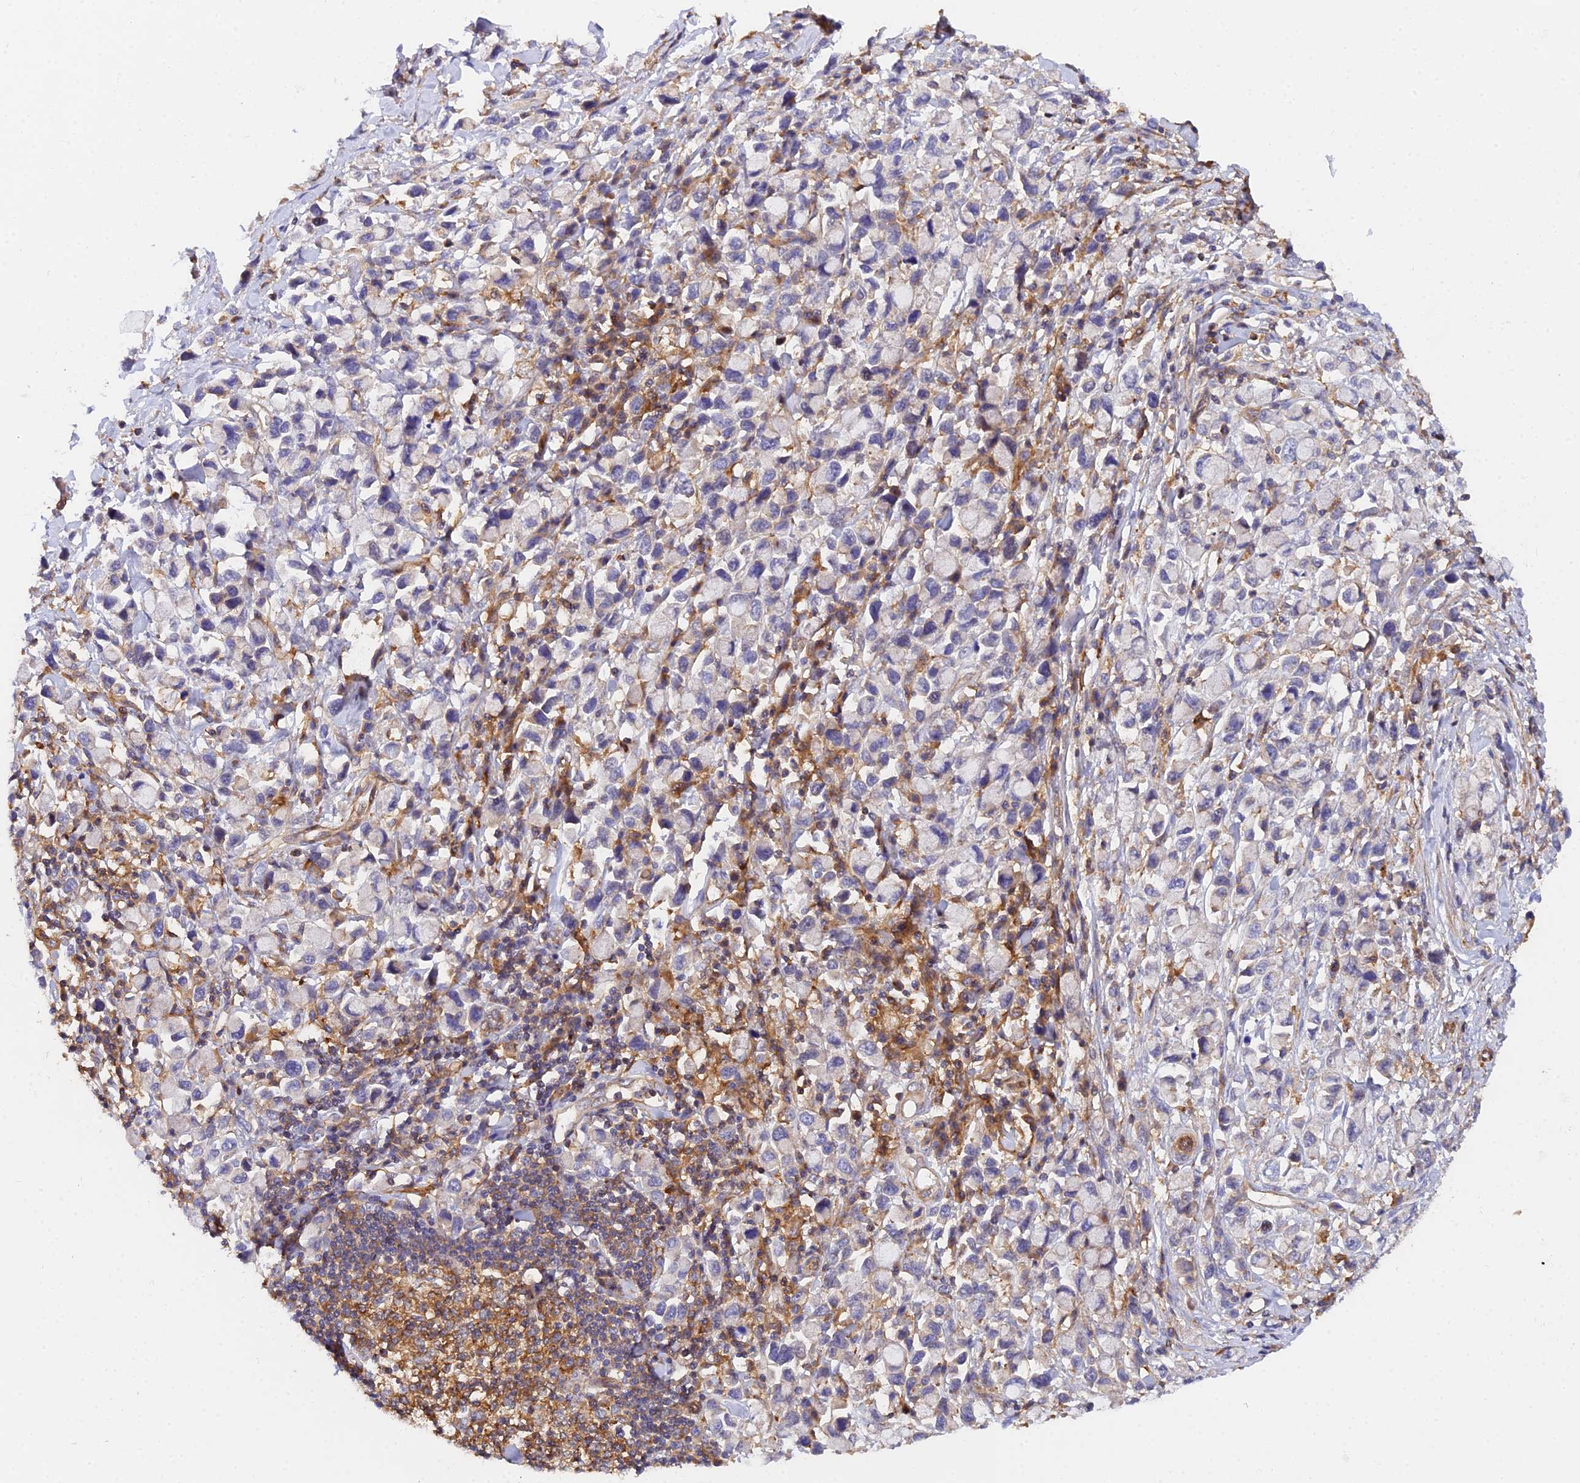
{"staining": {"intensity": "negative", "quantity": "none", "location": "none"}, "tissue": "stomach cancer", "cell_type": "Tumor cells", "image_type": "cancer", "snomed": [{"axis": "morphology", "description": "Adenocarcinoma, NOS"}, {"axis": "topography", "description": "Stomach"}], "caption": "IHC micrograph of neoplastic tissue: stomach cancer (adenocarcinoma) stained with DAB (3,3'-diaminobenzidine) demonstrates no significant protein staining in tumor cells. (Brightfield microscopy of DAB (3,3'-diaminobenzidine) IHC at high magnification).", "gene": "GNG5B", "patient": {"sex": "female", "age": 81}}